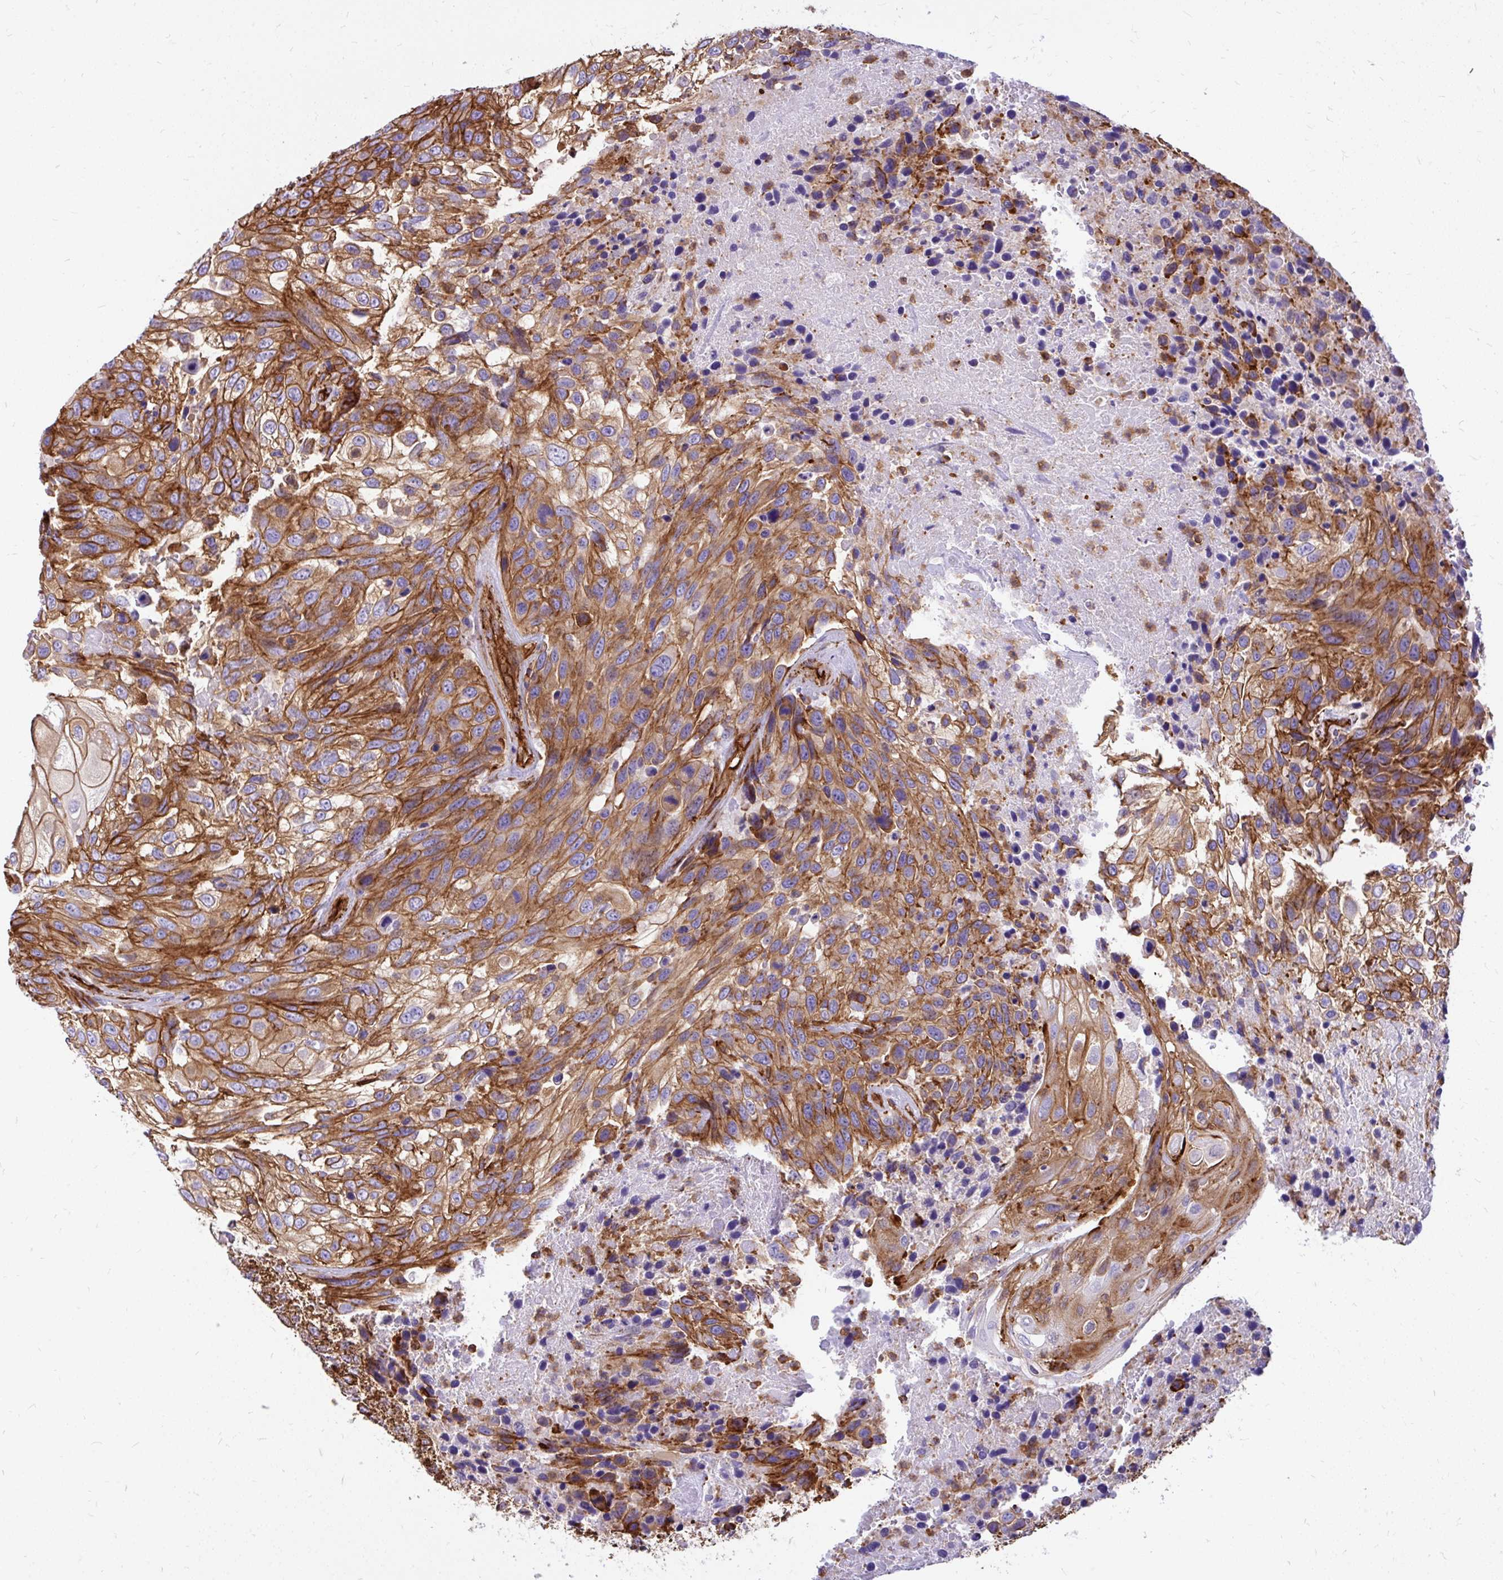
{"staining": {"intensity": "moderate", "quantity": ">75%", "location": "cytoplasmic/membranous"}, "tissue": "urothelial cancer", "cell_type": "Tumor cells", "image_type": "cancer", "snomed": [{"axis": "morphology", "description": "Urothelial carcinoma, High grade"}, {"axis": "topography", "description": "Urinary bladder"}], "caption": "Brown immunohistochemical staining in urothelial cancer shows moderate cytoplasmic/membranous staining in approximately >75% of tumor cells.", "gene": "MAP1LC3B", "patient": {"sex": "female", "age": 70}}